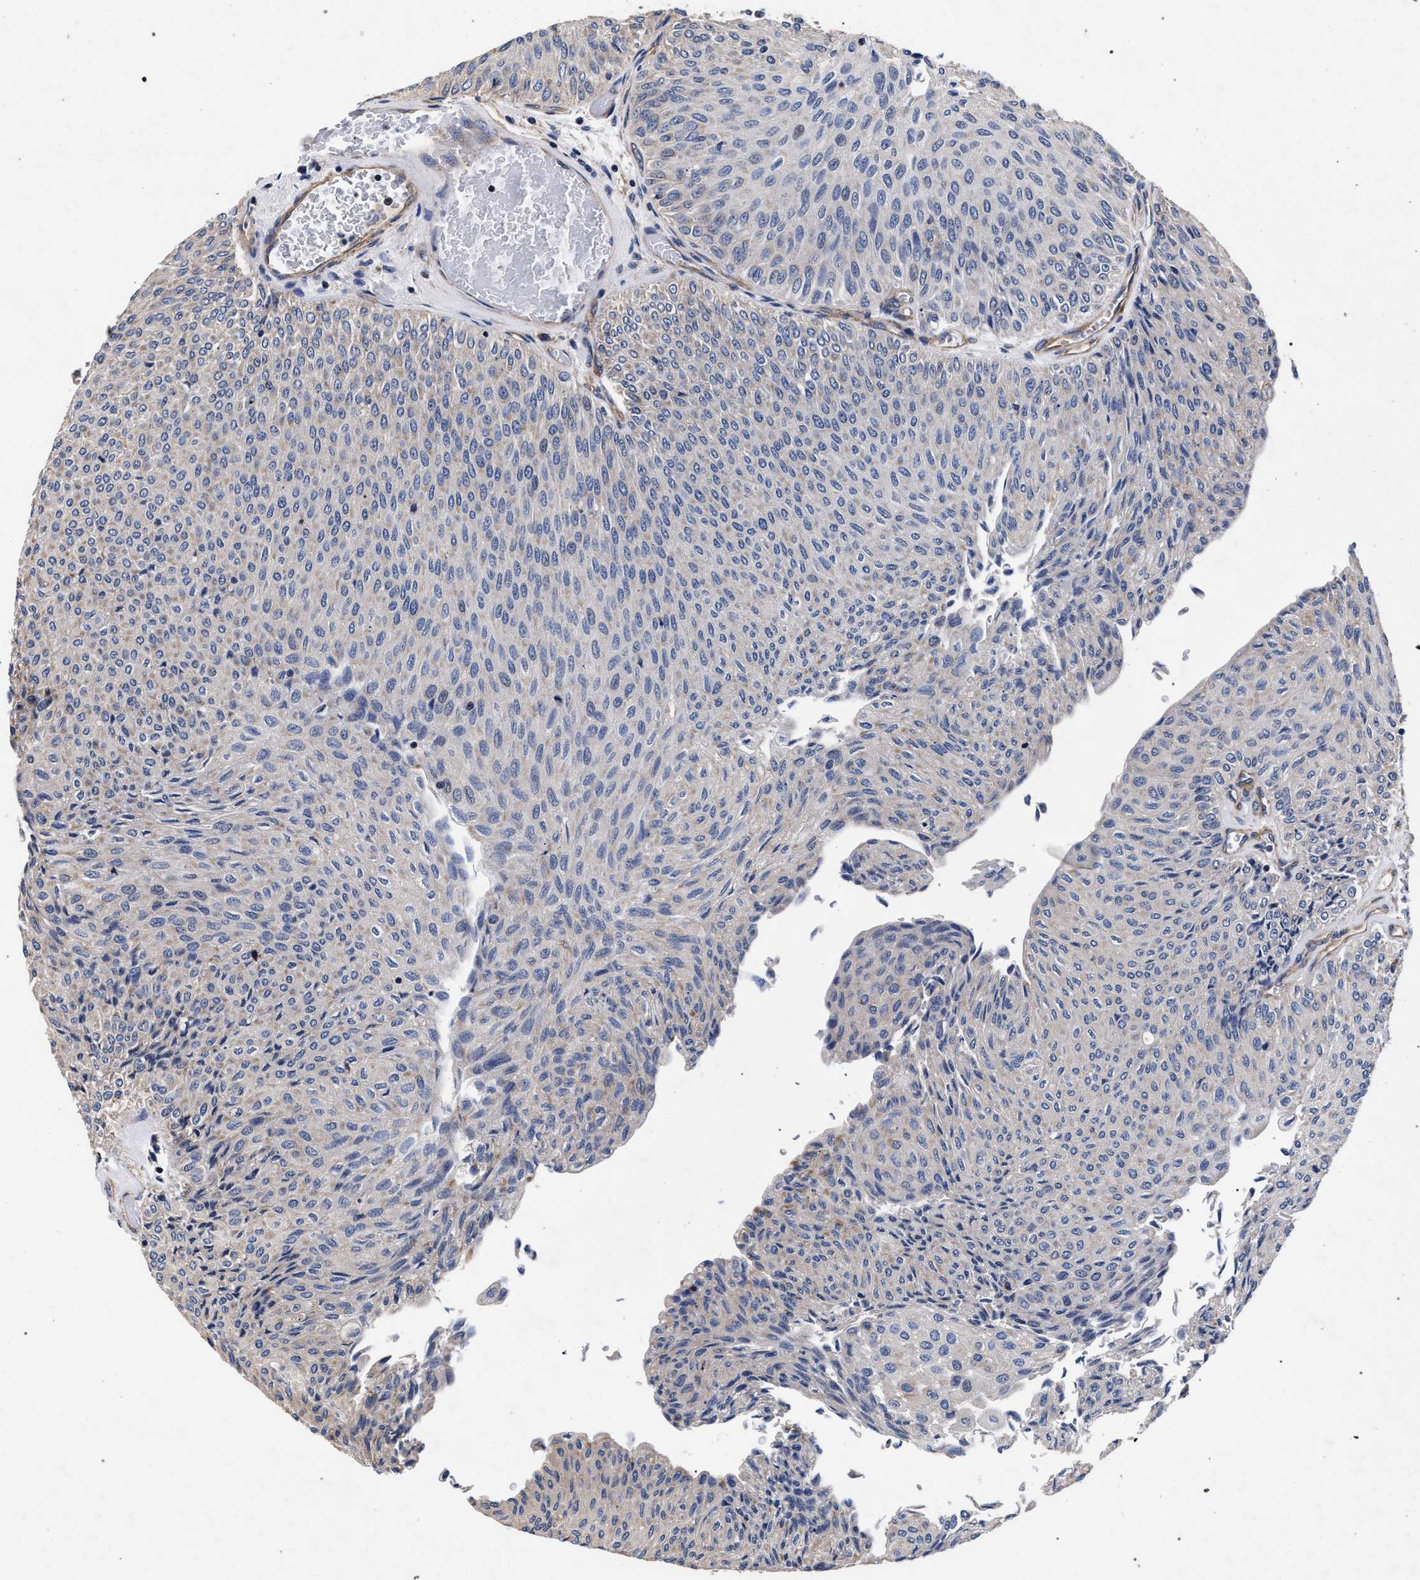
{"staining": {"intensity": "weak", "quantity": "<25%", "location": "cytoplasmic/membranous"}, "tissue": "urothelial cancer", "cell_type": "Tumor cells", "image_type": "cancer", "snomed": [{"axis": "morphology", "description": "Urothelial carcinoma, Low grade"}, {"axis": "topography", "description": "Urinary bladder"}], "caption": "An image of low-grade urothelial carcinoma stained for a protein reveals no brown staining in tumor cells.", "gene": "CFAP95", "patient": {"sex": "male", "age": 78}}